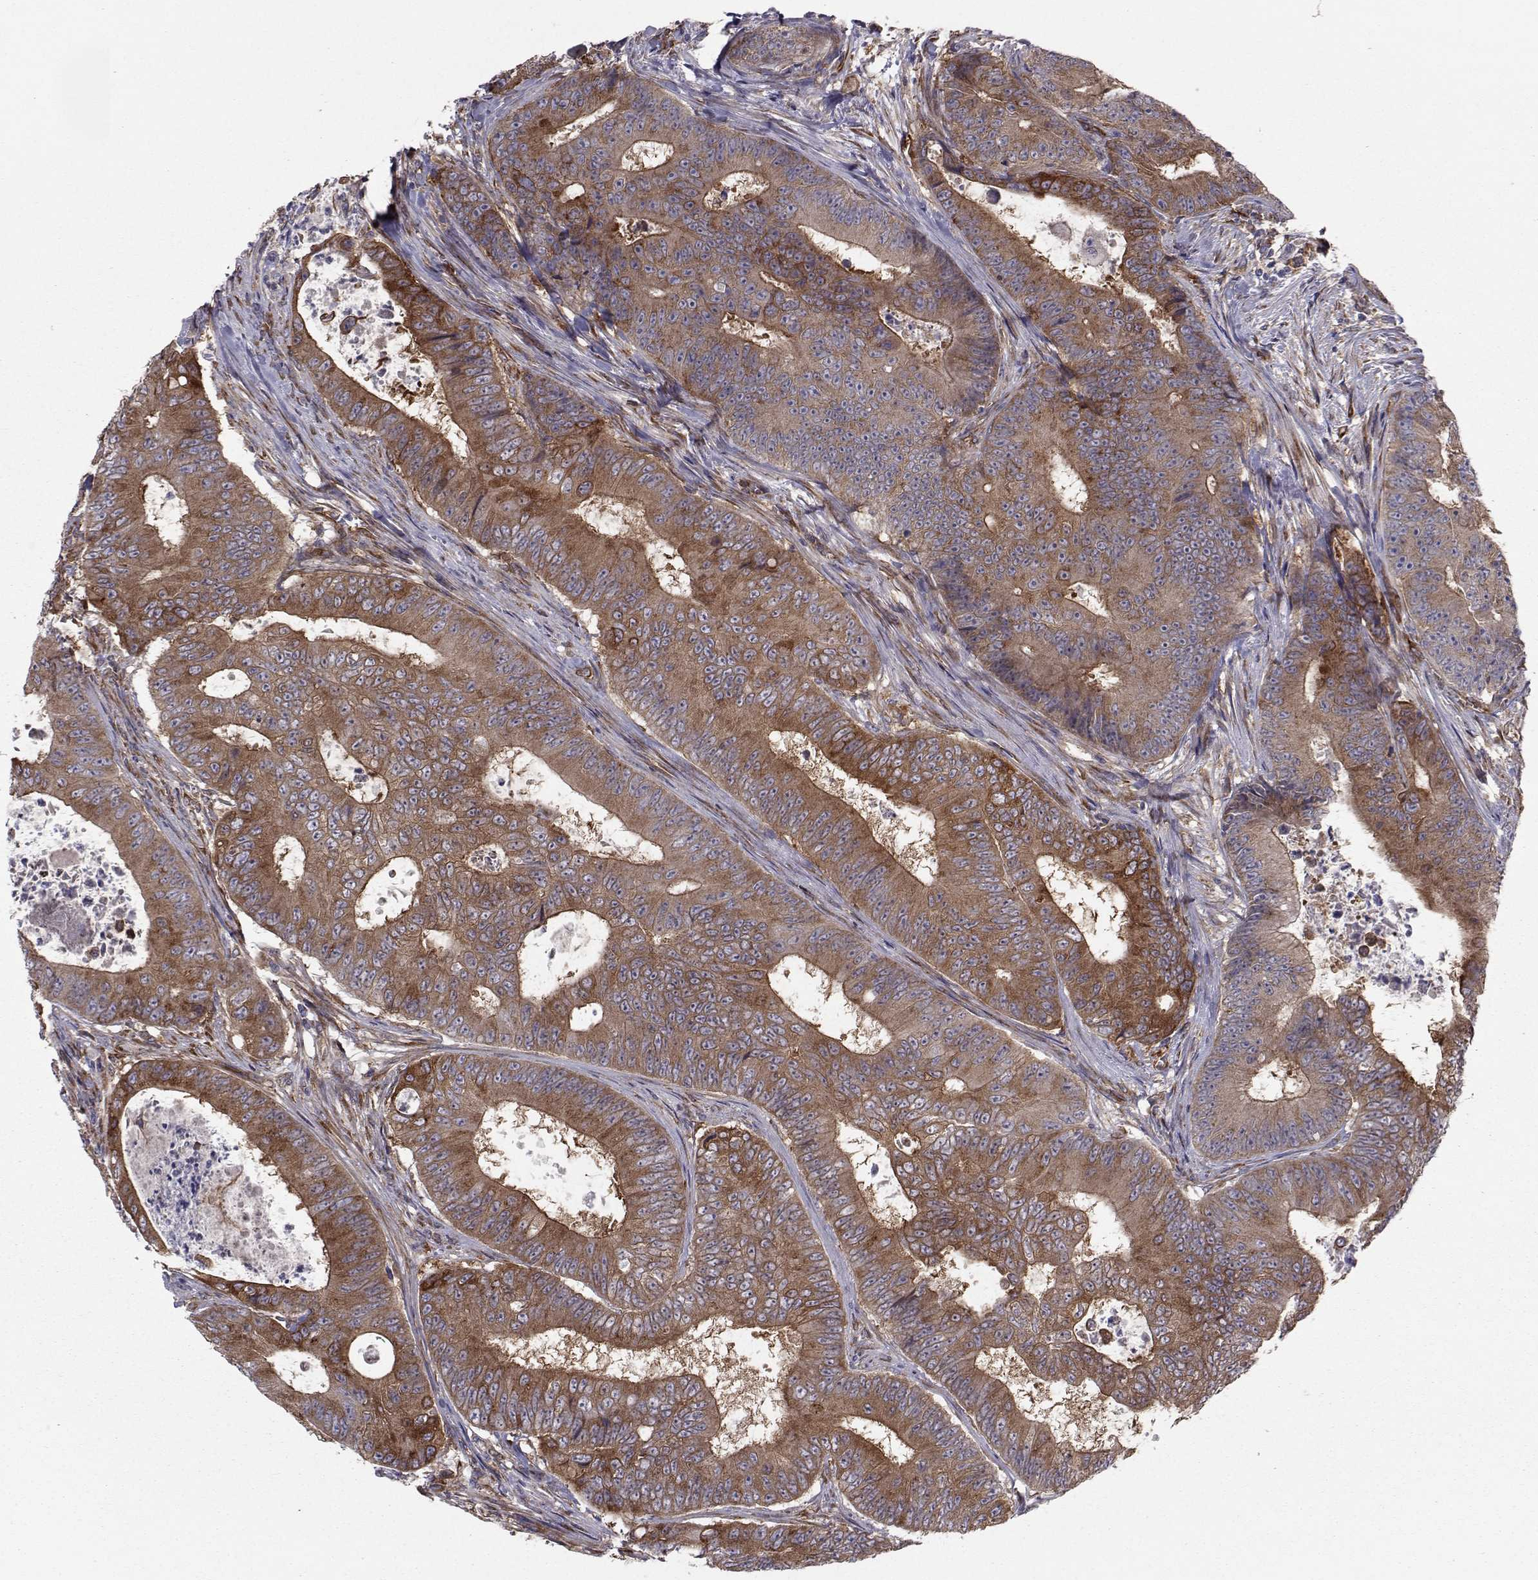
{"staining": {"intensity": "strong", "quantity": ">75%", "location": "cytoplasmic/membranous"}, "tissue": "colorectal cancer", "cell_type": "Tumor cells", "image_type": "cancer", "snomed": [{"axis": "morphology", "description": "Adenocarcinoma, NOS"}, {"axis": "topography", "description": "Colon"}], "caption": "Colorectal cancer (adenocarcinoma) tissue demonstrates strong cytoplasmic/membranous expression in approximately >75% of tumor cells", "gene": "TRIP10", "patient": {"sex": "female", "age": 48}}